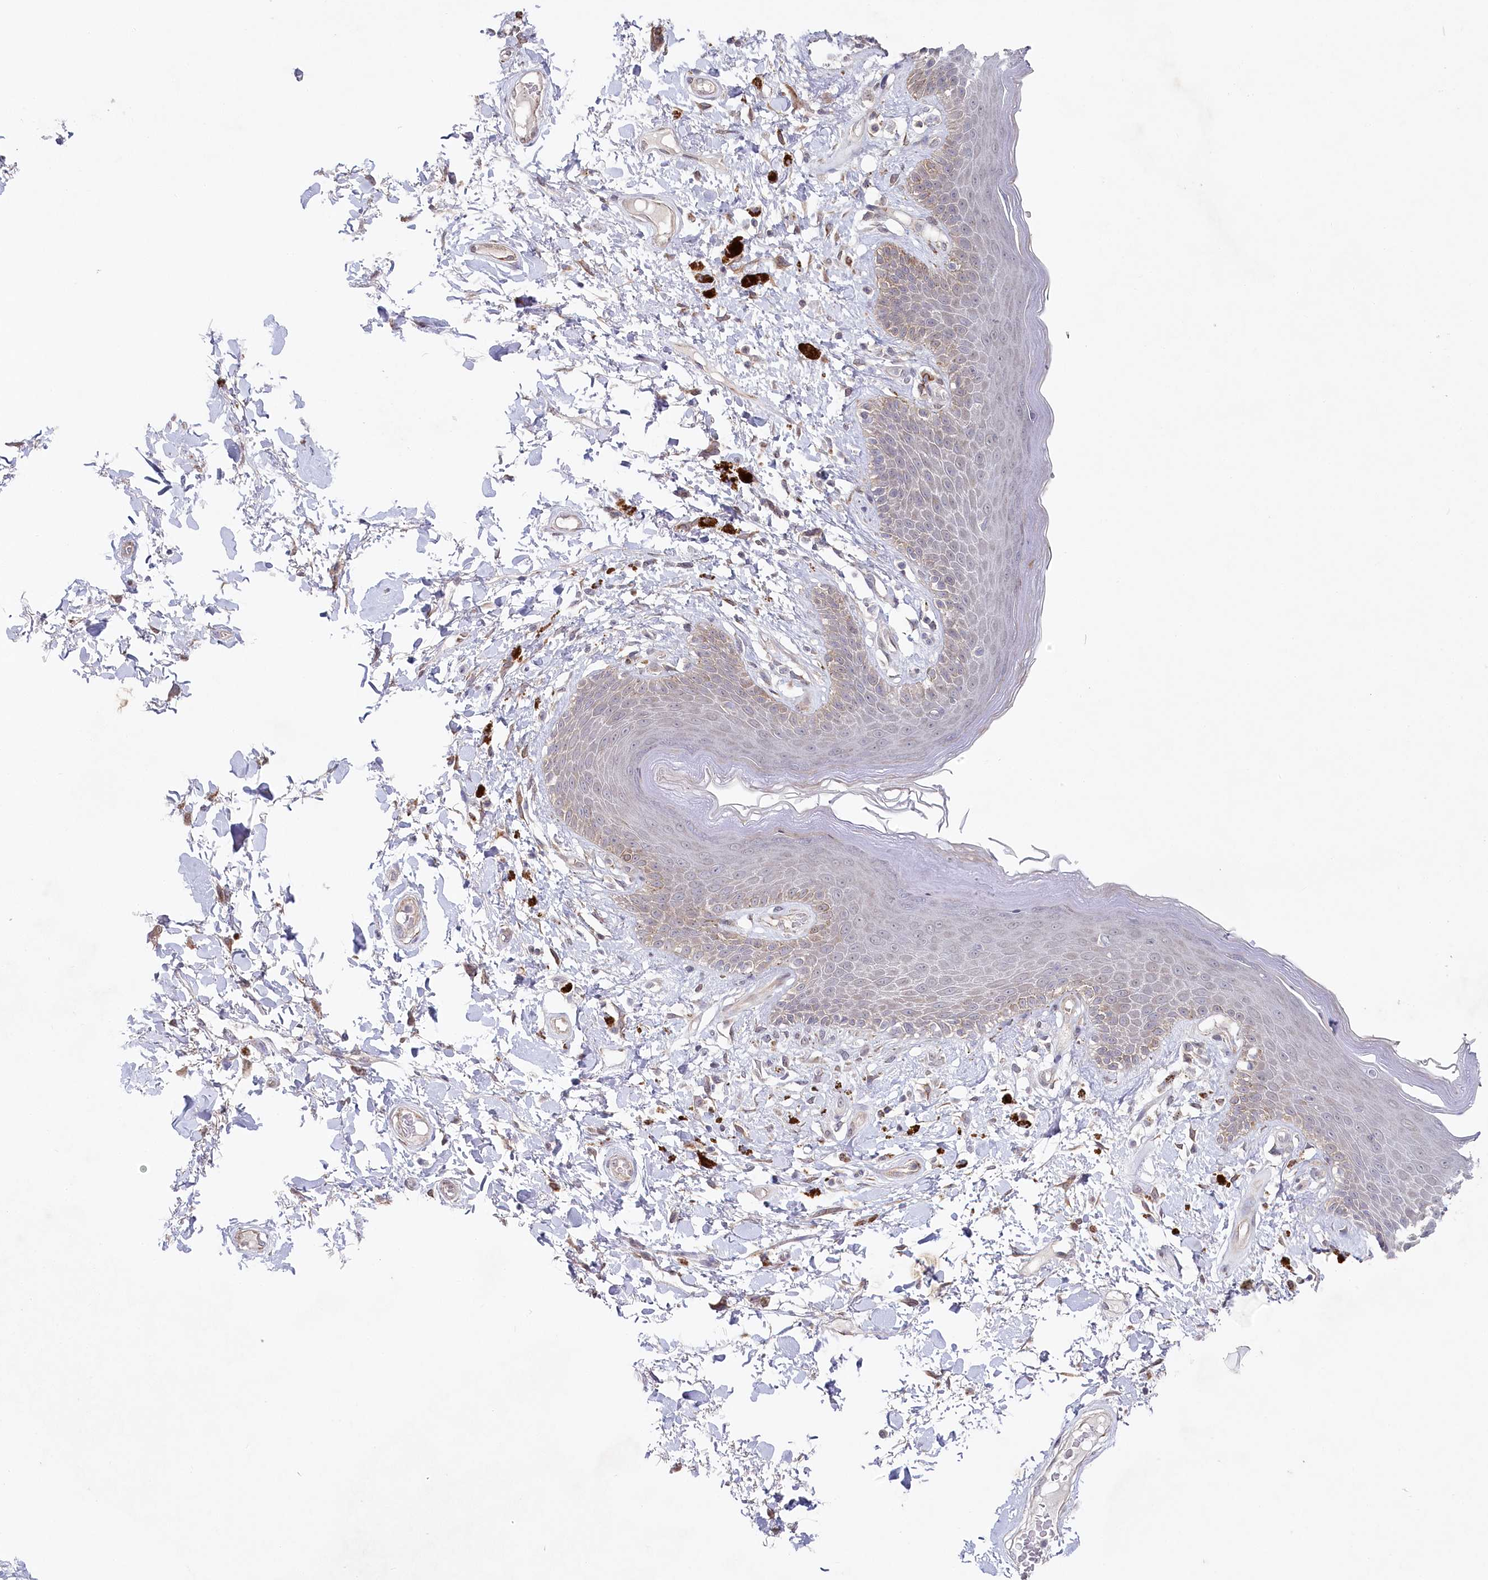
{"staining": {"intensity": "moderate", "quantity": "<25%", "location": "cytoplasmic/membranous"}, "tissue": "skin", "cell_type": "Epidermal cells", "image_type": "normal", "snomed": [{"axis": "morphology", "description": "Normal tissue, NOS"}, {"axis": "topography", "description": "Anal"}], "caption": "Epidermal cells display low levels of moderate cytoplasmic/membranous positivity in about <25% of cells in benign human skin. The staining is performed using DAB brown chromogen to label protein expression. The nuclei are counter-stained blue using hematoxylin.", "gene": "AAMDC", "patient": {"sex": "female", "age": 78}}